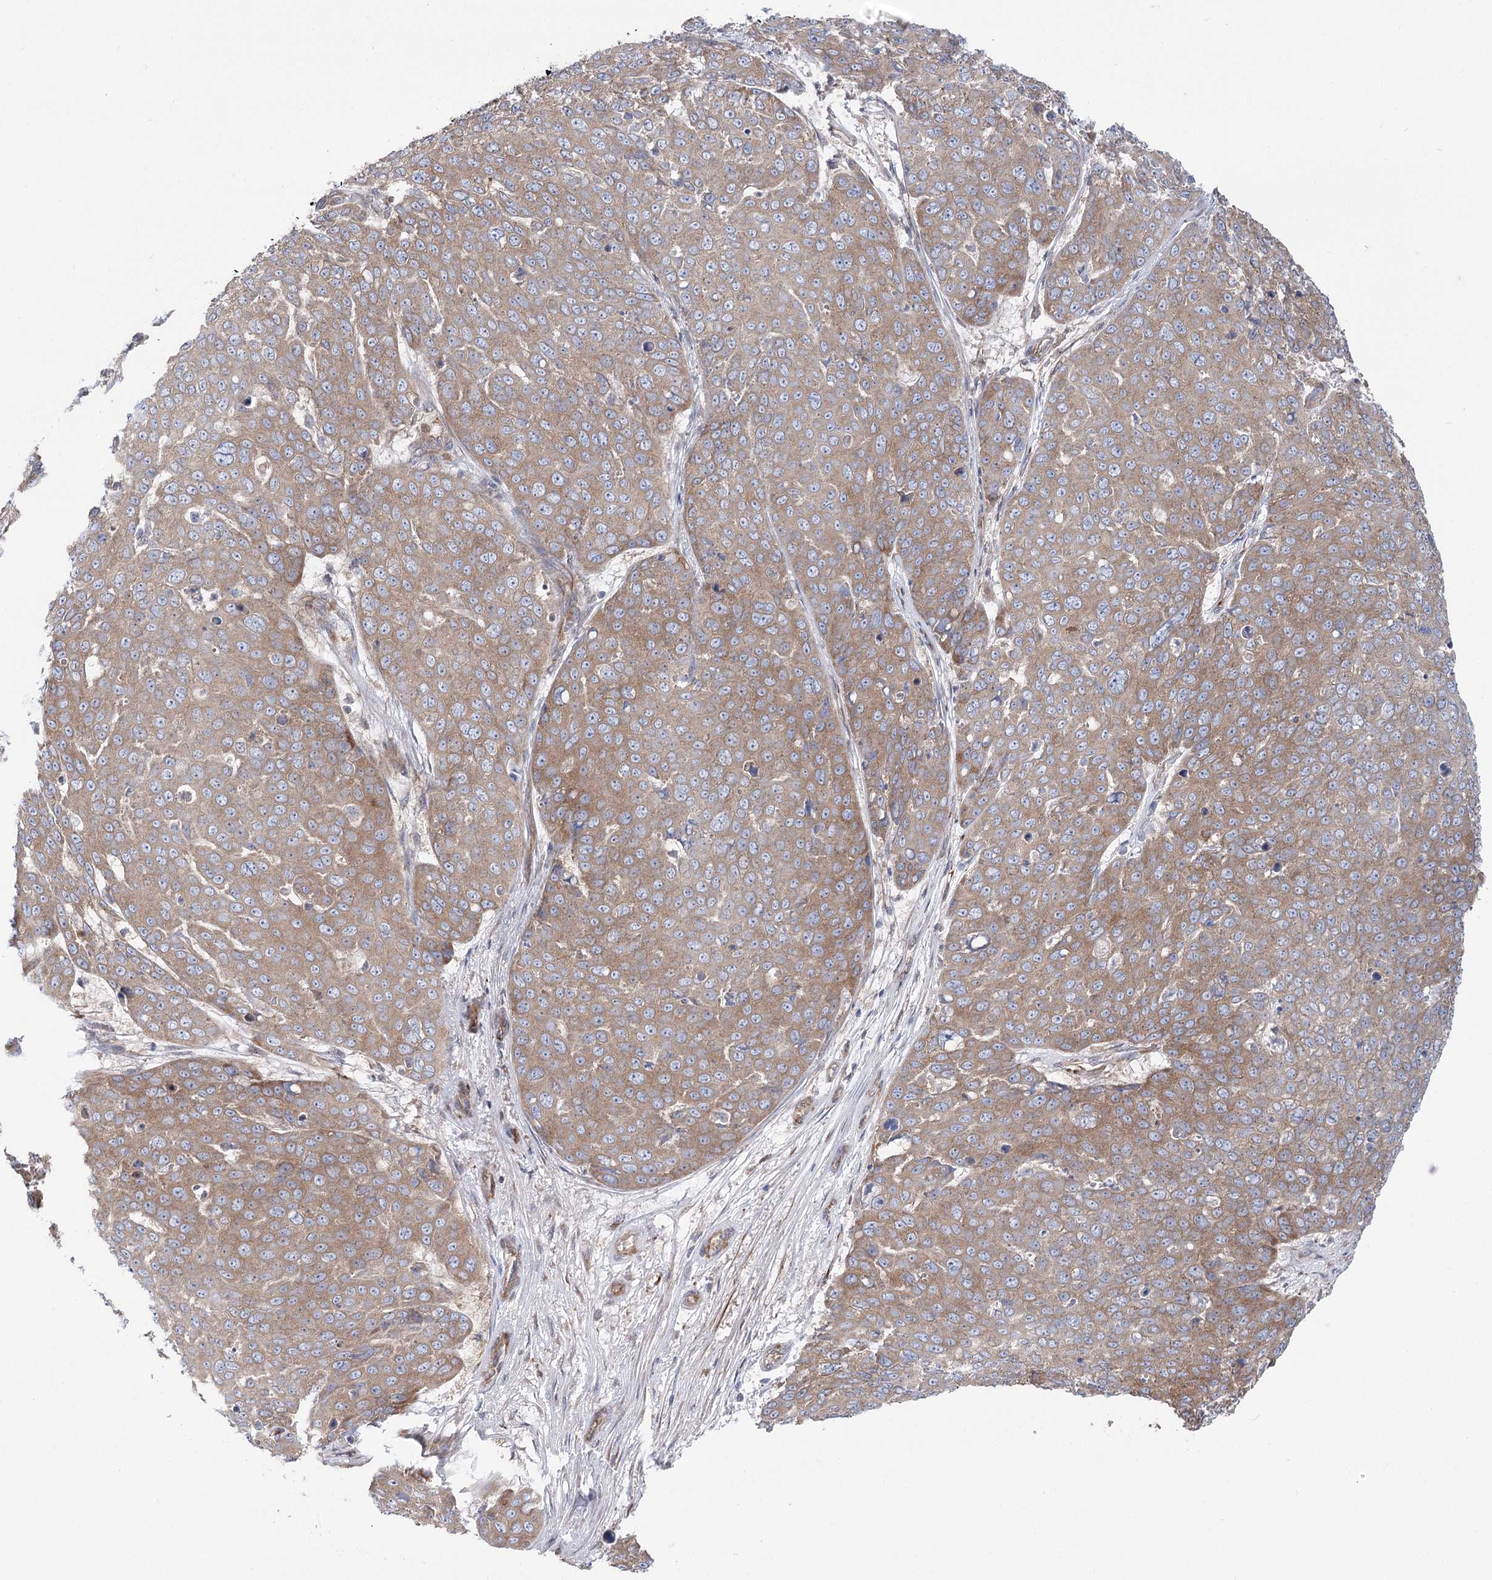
{"staining": {"intensity": "moderate", "quantity": ">75%", "location": "cytoplasmic/membranous"}, "tissue": "skin cancer", "cell_type": "Tumor cells", "image_type": "cancer", "snomed": [{"axis": "morphology", "description": "Squamous cell carcinoma, NOS"}, {"axis": "topography", "description": "Skin"}], "caption": "Moderate cytoplasmic/membranous staining is appreciated in approximately >75% of tumor cells in squamous cell carcinoma (skin). The staining was performed using DAB (3,3'-diaminobenzidine), with brown indicating positive protein expression. Nuclei are stained blue with hematoxylin.", "gene": "SCN11A", "patient": {"sex": "male", "age": 71}}